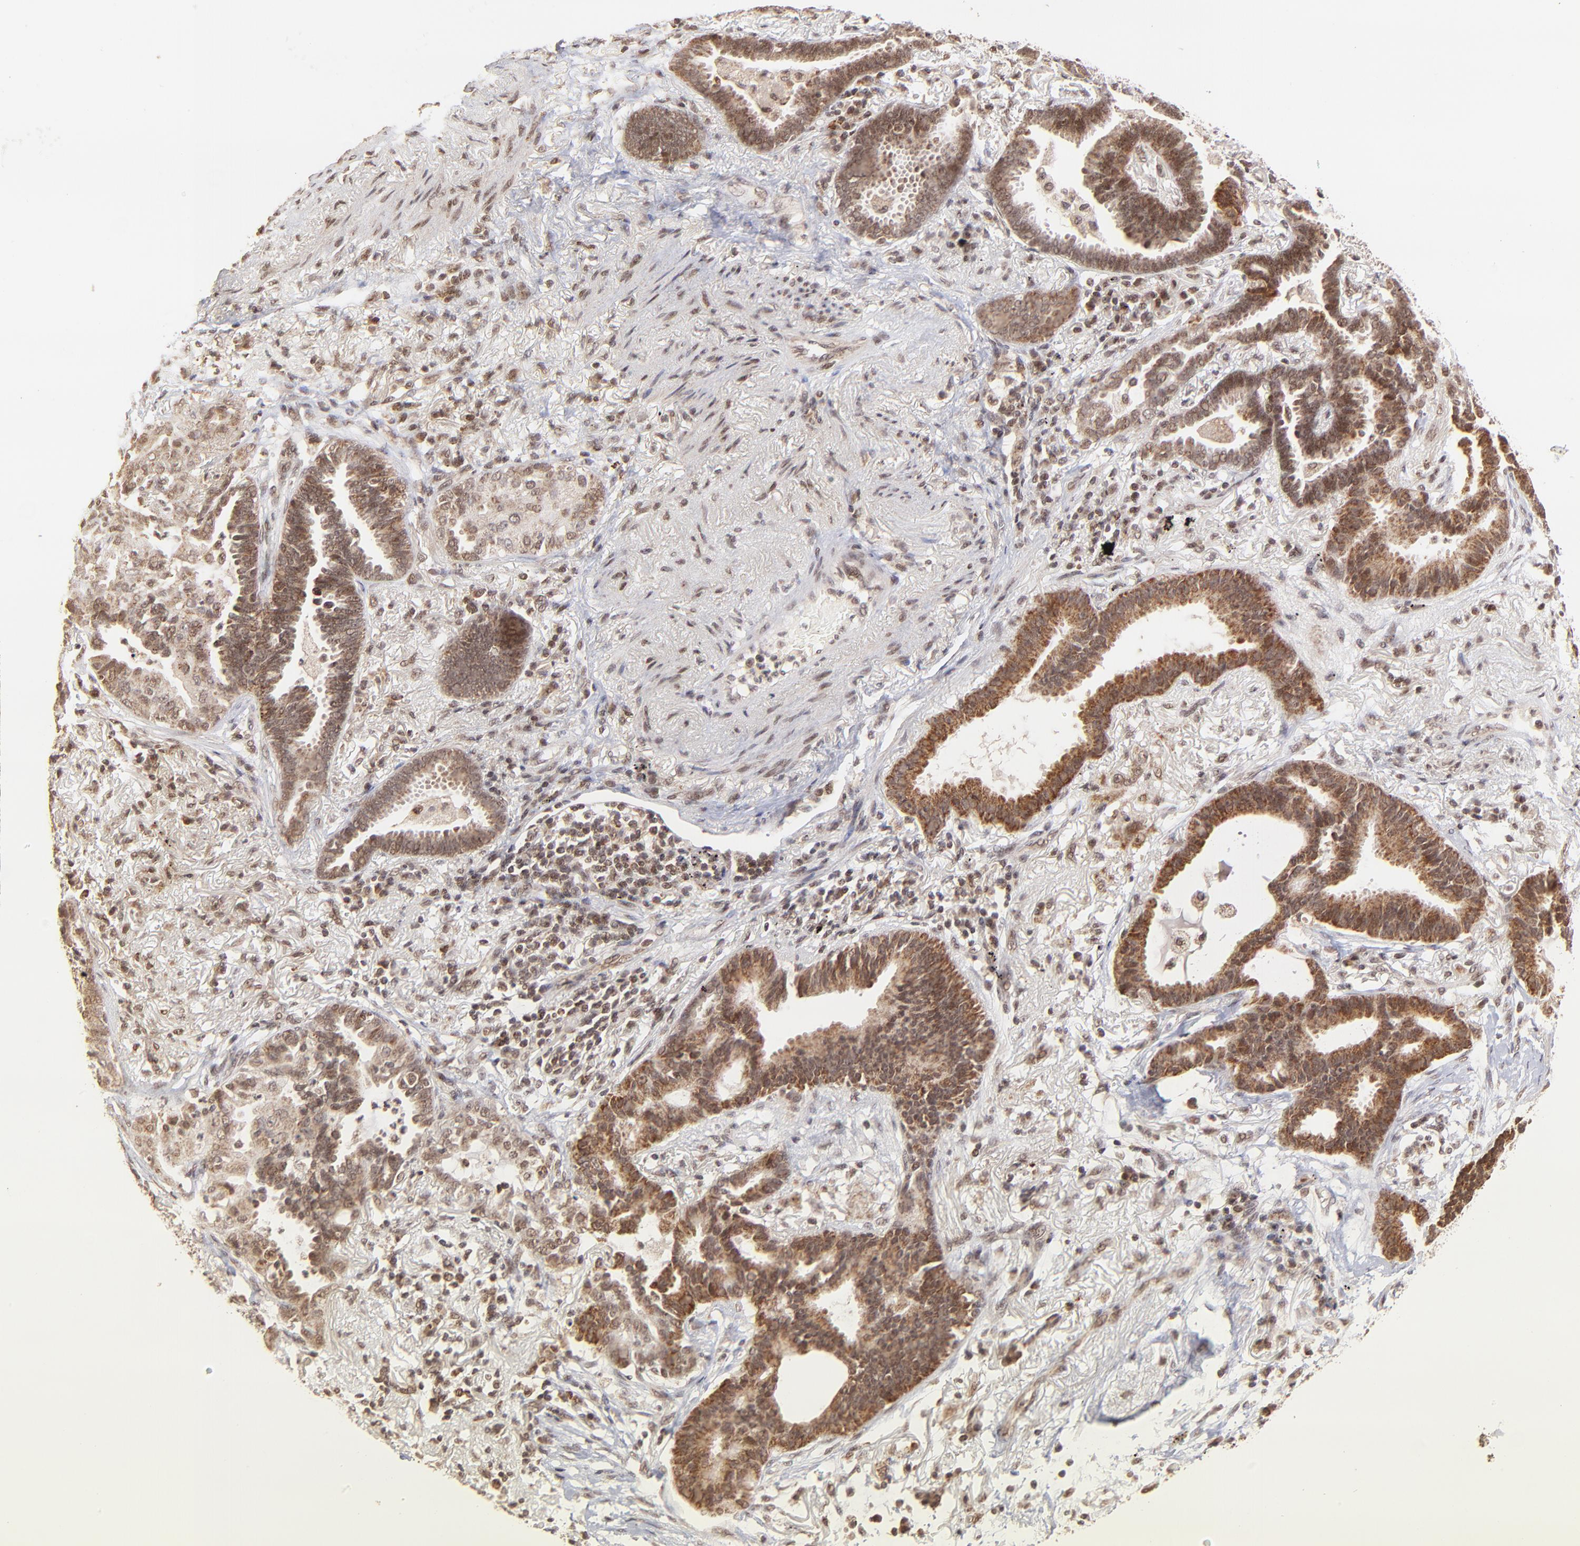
{"staining": {"intensity": "strong", "quantity": ">75%", "location": "cytoplasmic/membranous"}, "tissue": "lung cancer", "cell_type": "Tumor cells", "image_type": "cancer", "snomed": [{"axis": "morphology", "description": "Adenocarcinoma, NOS"}, {"axis": "topography", "description": "Lung"}], "caption": "Protein expression by immunohistochemistry displays strong cytoplasmic/membranous staining in approximately >75% of tumor cells in lung cancer.", "gene": "MED15", "patient": {"sex": "female", "age": 64}}